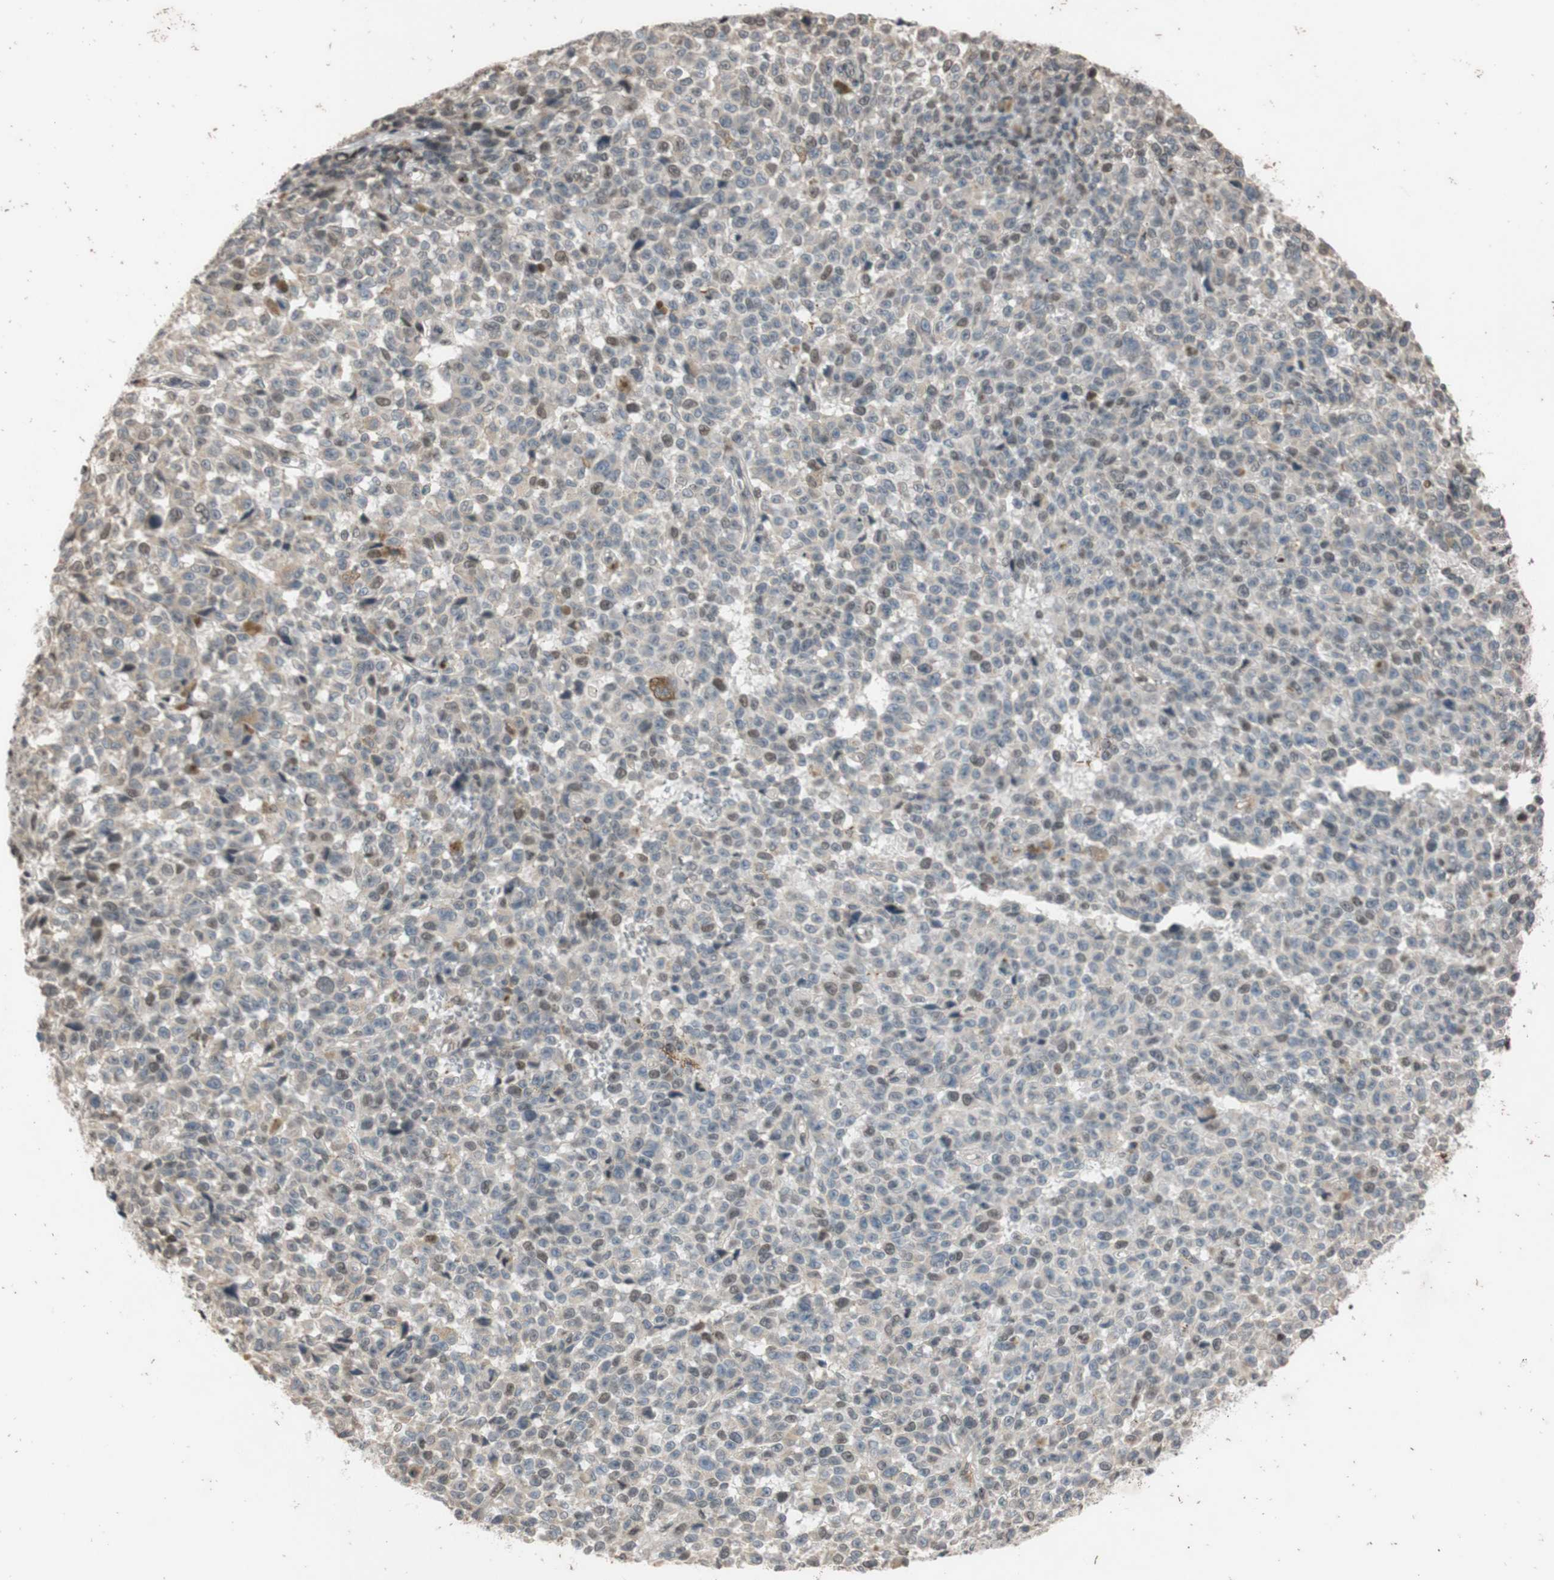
{"staining": {"intensity": "weak", "quantity": "<25%", "location": "nuclear"}, "tissue": "melanoma", "cell_type": "Tumor cells", "image_type": "cancer", "snomed": [{"axis": "morphology", "description": "Malignant melanoma, NOS"}, {"axis": "topography", "description": "Skin"}], "caption": "Protein analysis of malignant melanoma demonstrates no significant expression in tumor cells.", "gene": "MCM6", "patient": {"sex": "female", "age": 82}}